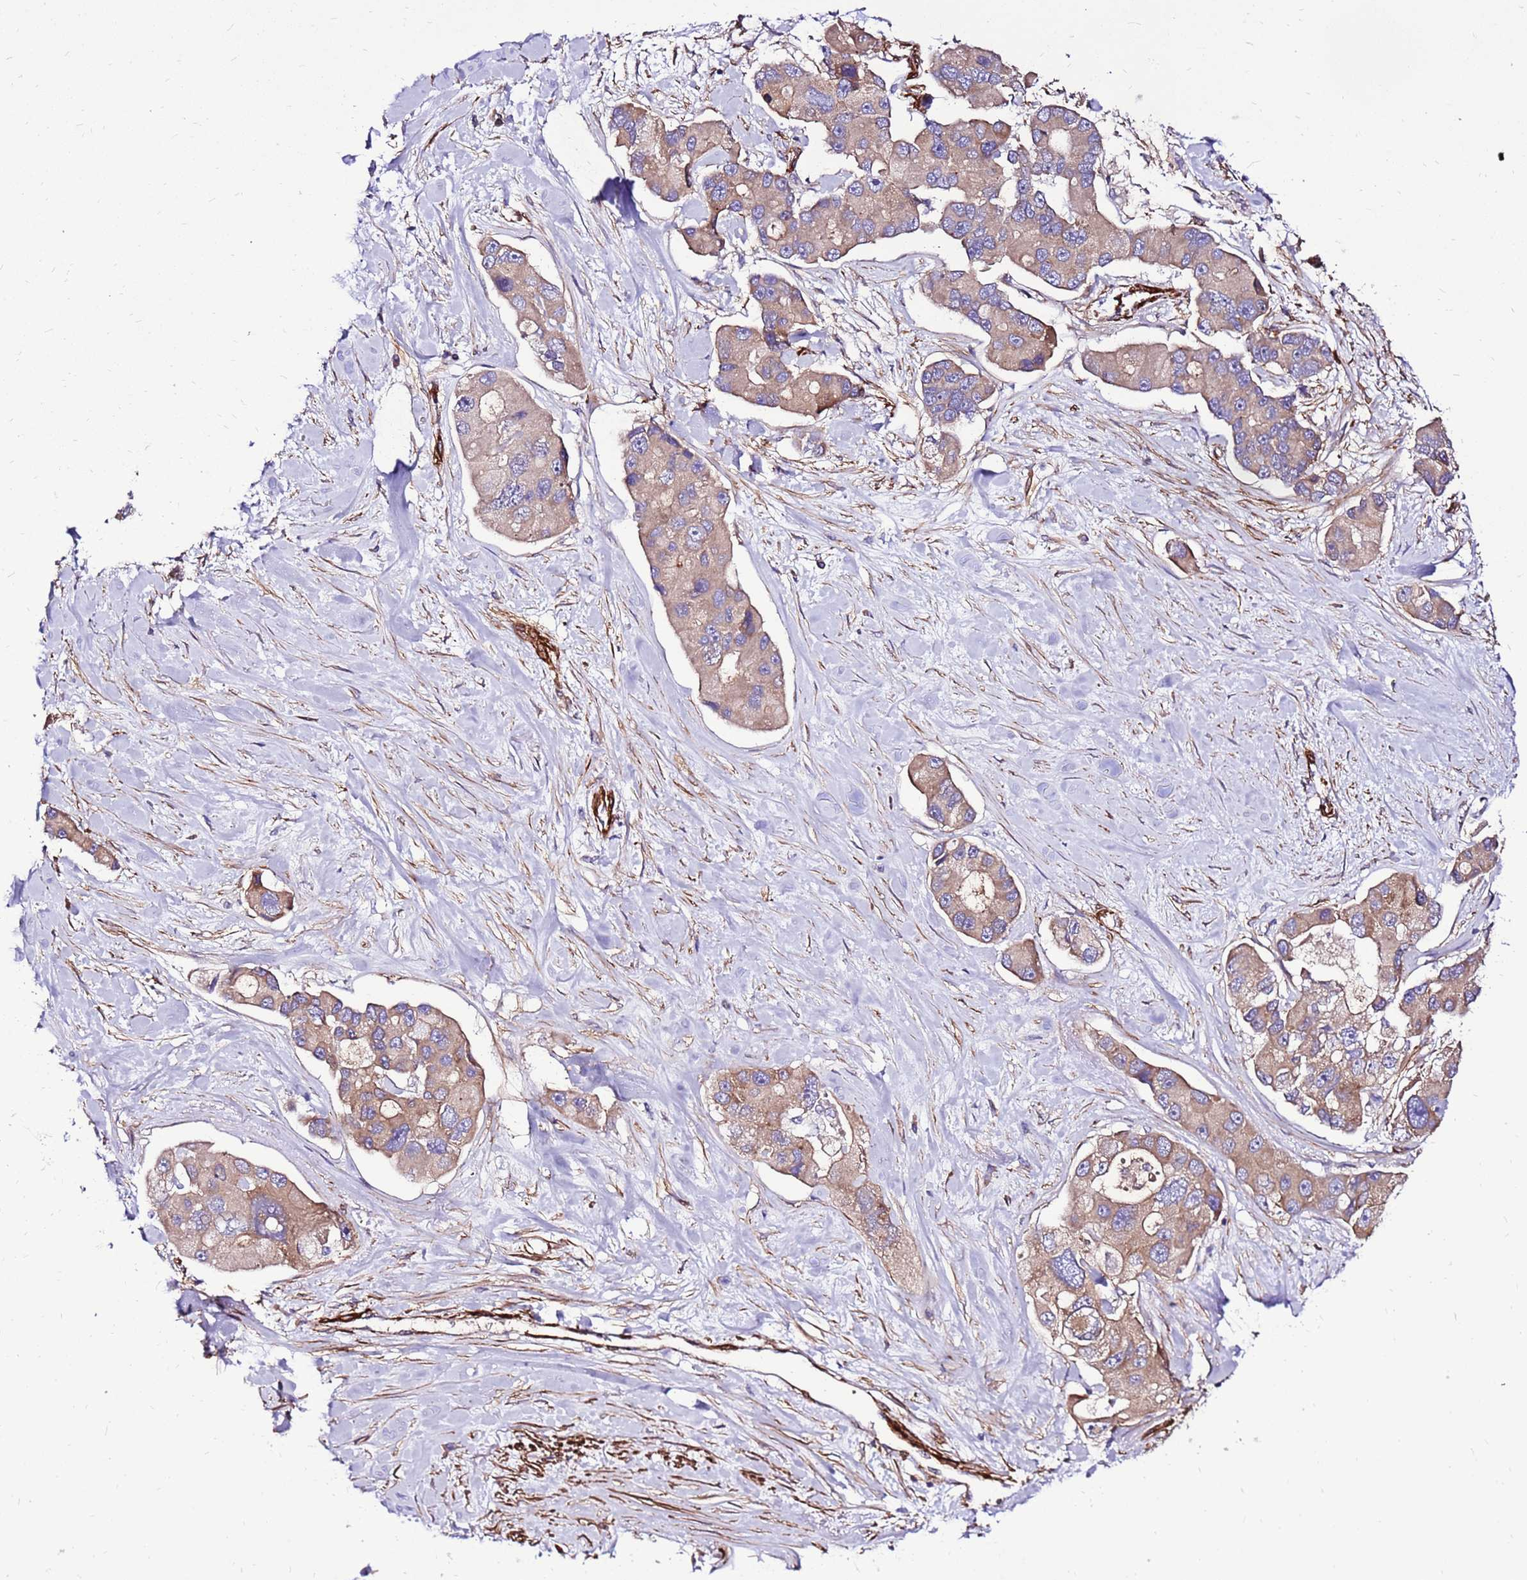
{"staining": {"intensity": "moderate", "quantity": ">75%", "location": "cytoplasmic/membranous"}, "tissue": "lung cancer", "cell_type": "Tumor cells", "image_type": "cancer", "snomed": [{"axis": "morphology", "description": "Adenocarcinoma, NOS"}, {"axis": "topography", "description": "Lung"}], "caption": "Immunohistochemistry (IHC) (DAB) staining of lung cancer displays moderate cytoplasmic/membranous protein staining in approximately >75% of tumor cells.", "gene": "EI24", "patient": {"sex": "female", "age": 54}}